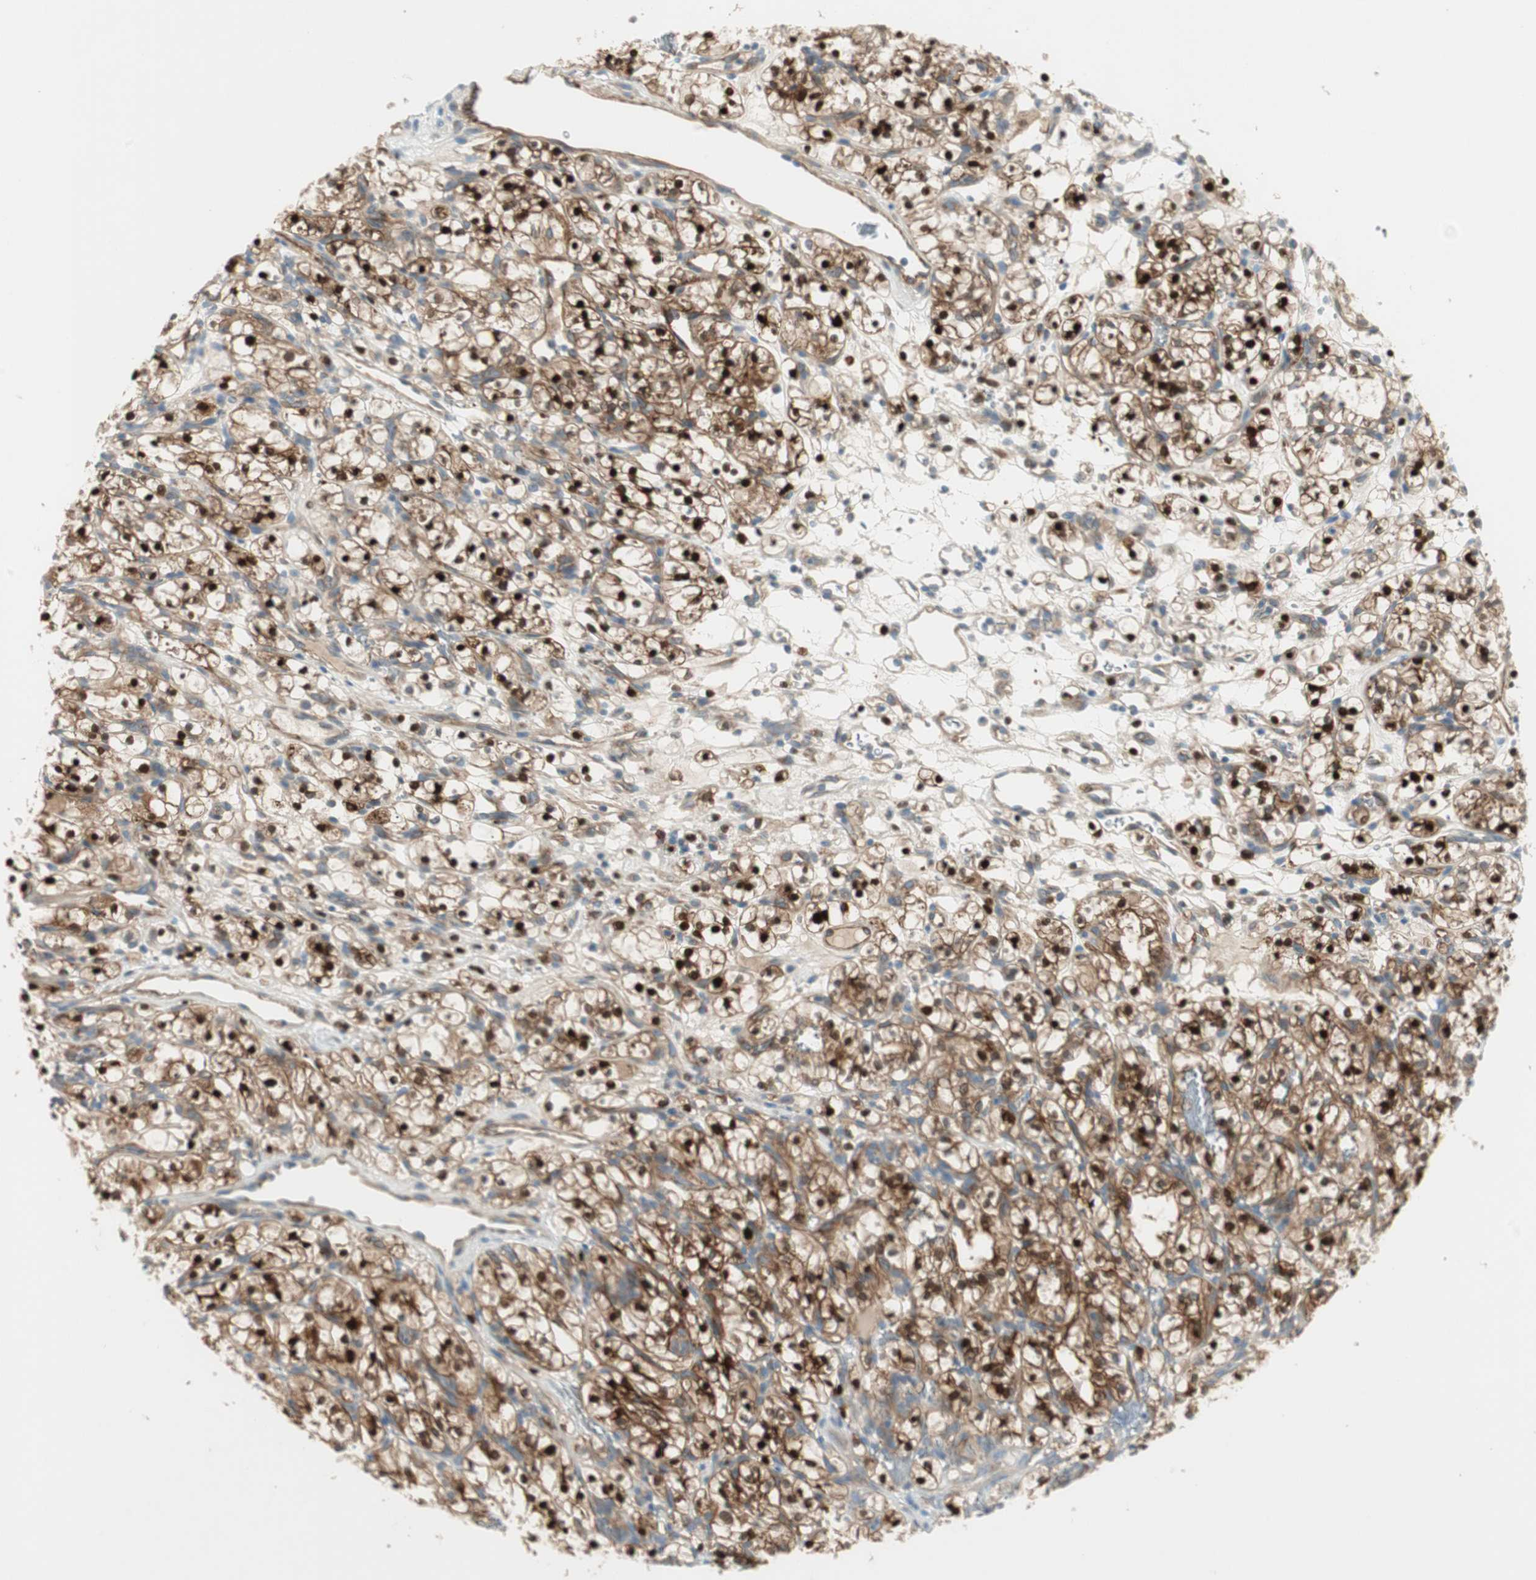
{"staining": {"intensity": "strong", "quantity": ">75%", "location": "cytoplasmic/membranous,nuclear"}, "tissue": "renal cancer", "cell_type": "Tumor cells", "image_type": "cancer", "snomed": [{"axis": "morphology", "description": "Adenocarcinoma, NOS"}, {"axis": "topography", "description": "Kidney"}], "caption": "High-magnification brightfield microscopy of adenocarcinoma (renal) stained with DAB (3,3'-diaminobenzidine) (brown) and counterstained with hematoxylin (blue). tumor cells exhibit strong cytoplasmic/membranous and nuclear positivity is seen in approximately>75% of cells.", "gene": "STON1-GTF2A1L", "patient": {"sex": "female", "age": 57}}